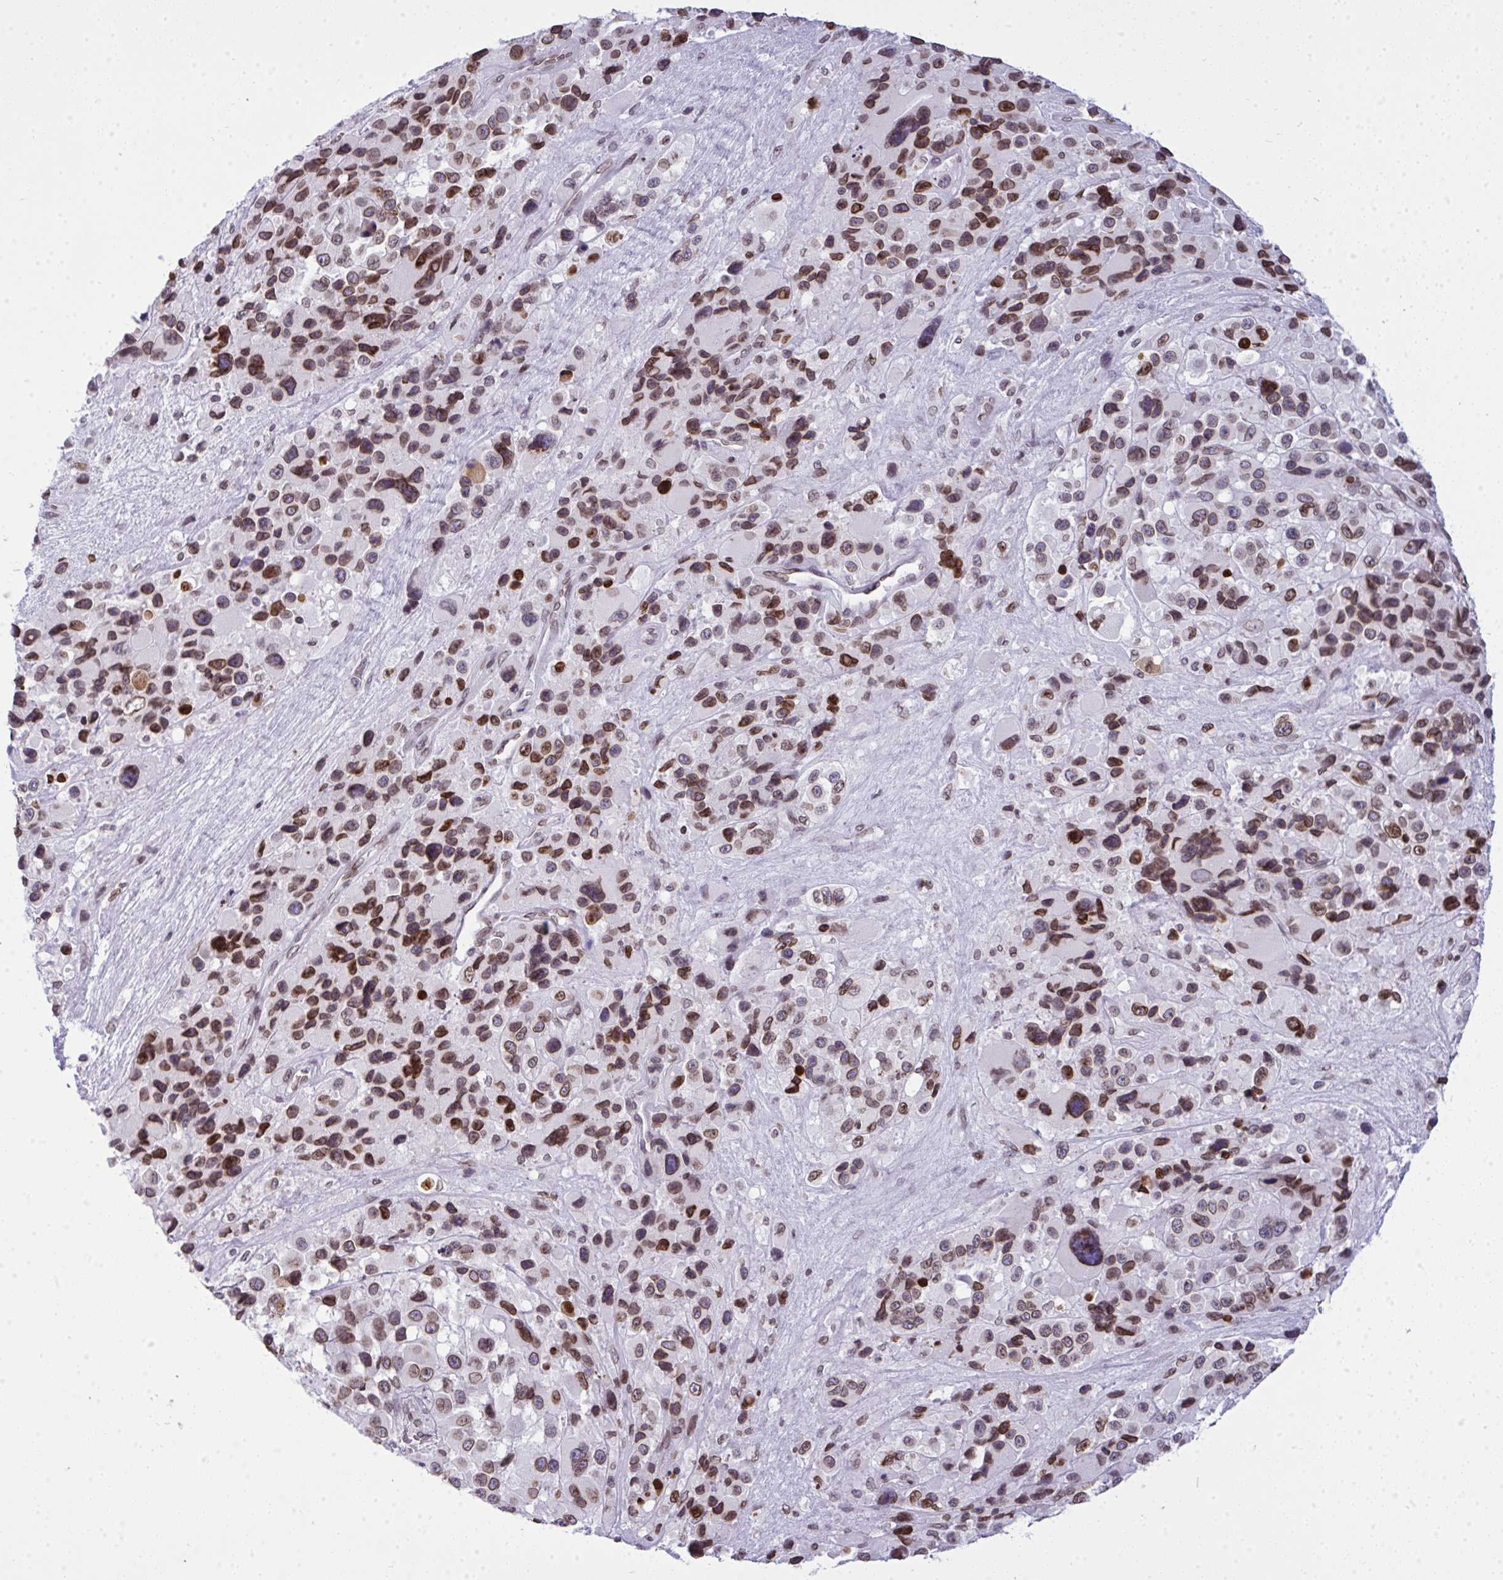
{"staining": {"intensity": "moderate", "quantity": ">75%", "location": "nuclear"}, "tissue": "melanoma", "cell_type": "Tumor cells", "image_type": "cancer", "snomed": [{"axis": "morphology", "description": "Malignant melanoma, Metastatic site"}, {"axis": "topography", "description": "Lymph node"}], "caption": "DAB (3,3'-diaminobenzidine) immunohistochemical staining of malignant melanoma (metastatic site) exhibits moderate nuclear protein expression in about >75% of tumor cells. (DAB (3,3'-diaminobenzidine) IHC with brightfield microscopy, high magnification).", "gene": "LMNB2", "patient": {"sex": "female", "age": 65}}